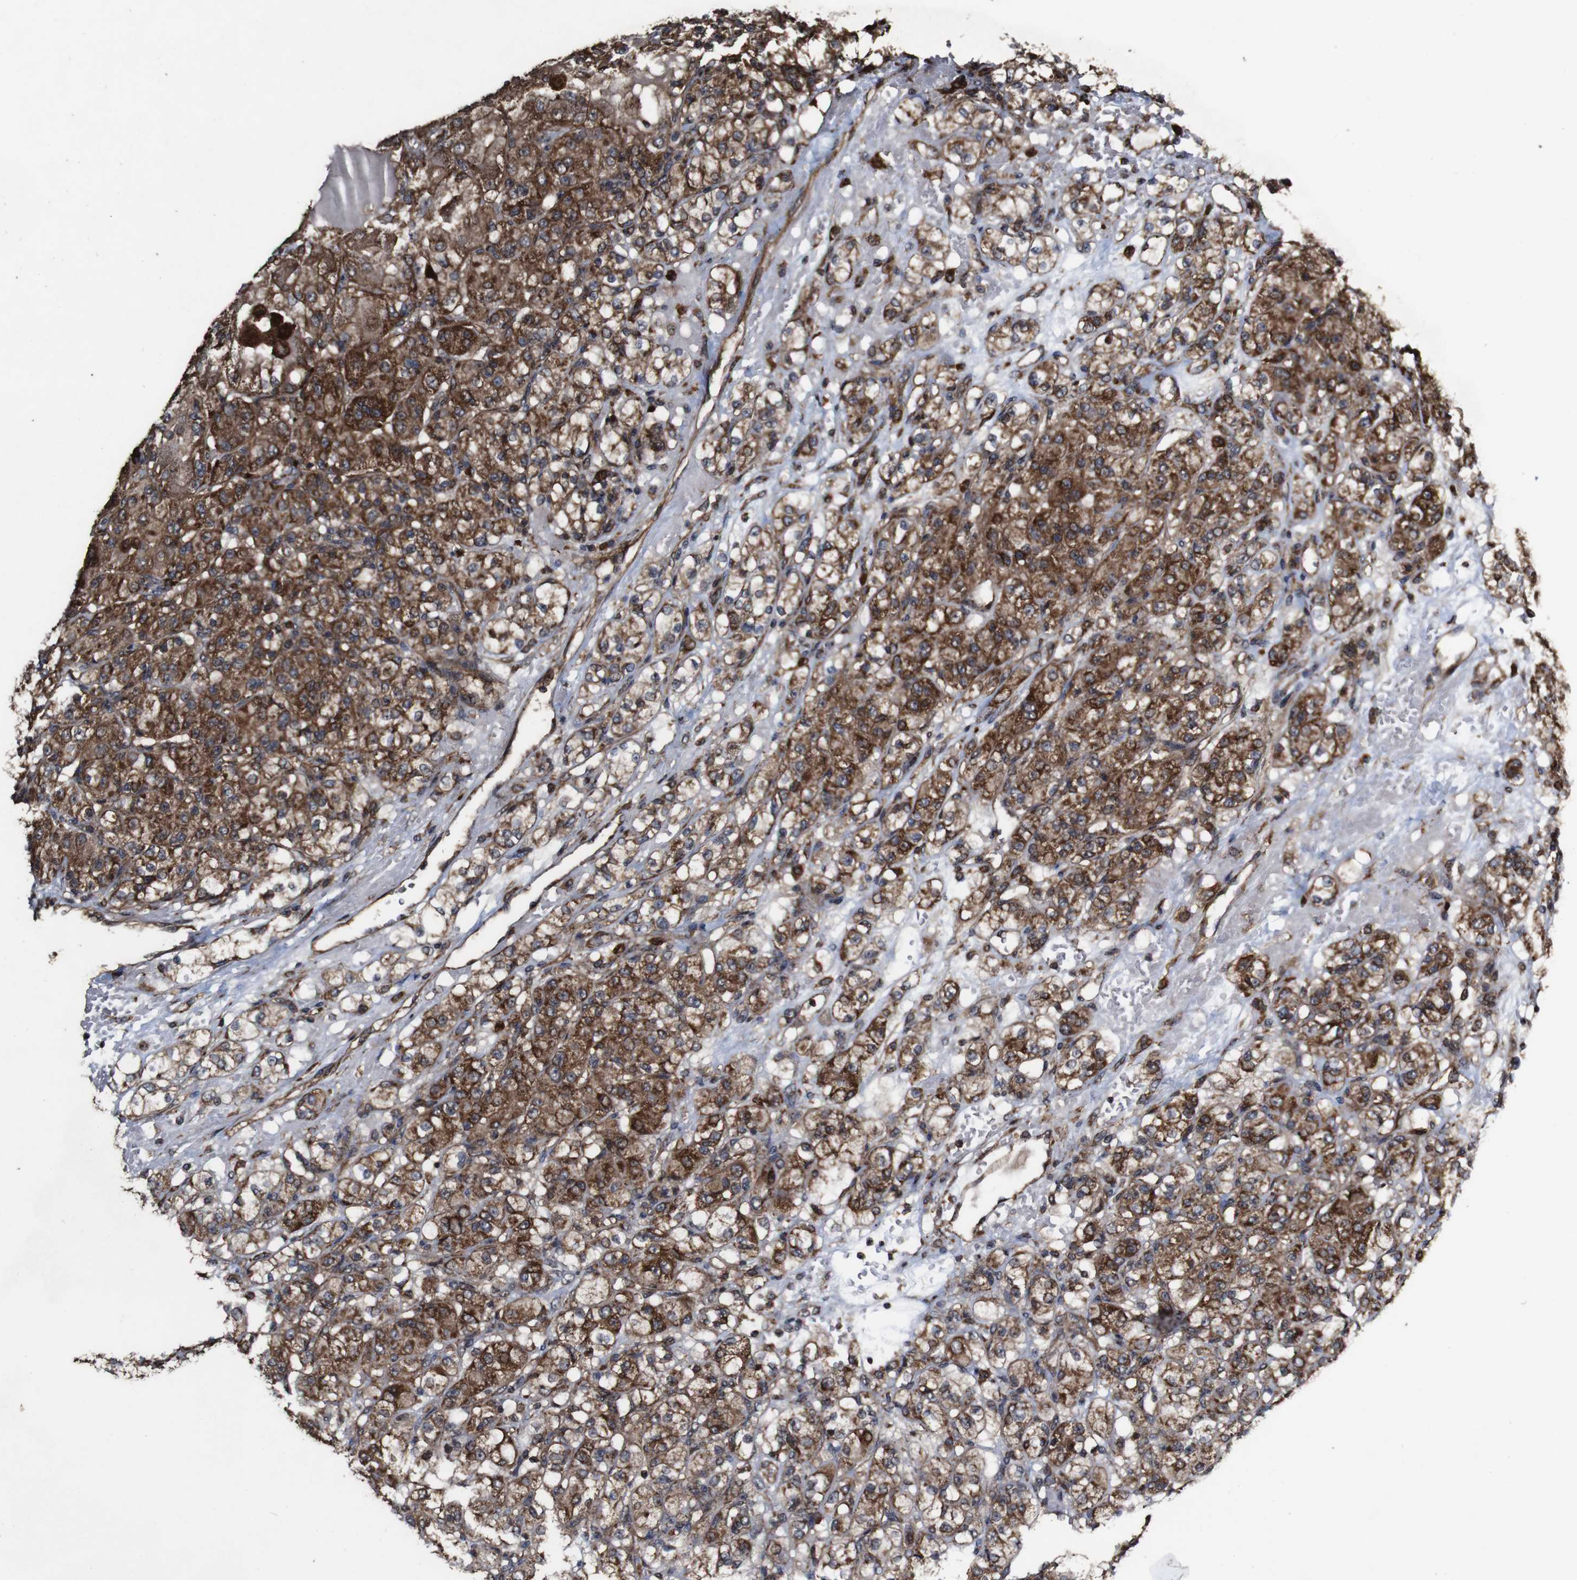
{"staining": {"intensity": "strong", "quantity": ">75%", "location": "cytoplasmic/membranous"}, "tissue": "renal cancer", "cell_type": "Tumor cells", "image_type": "cancer", "snomed": [{"axis": "morphology", "description": "Normal tissue, NOS"}, {"axis": "morphology", "description": "Adenocarcinoma, NOS"}, {"axis": "topography", "description": "Kidney"}], "caption": "Approximately >75% of tumor cells in human adenocarcinoma (renal) display strong cytoplasmic/membranous protein staining as visualized by brown immunohistochemical staining.", "gene": "BTN3A3", "patient": {"sex": "male", "age": 61}}